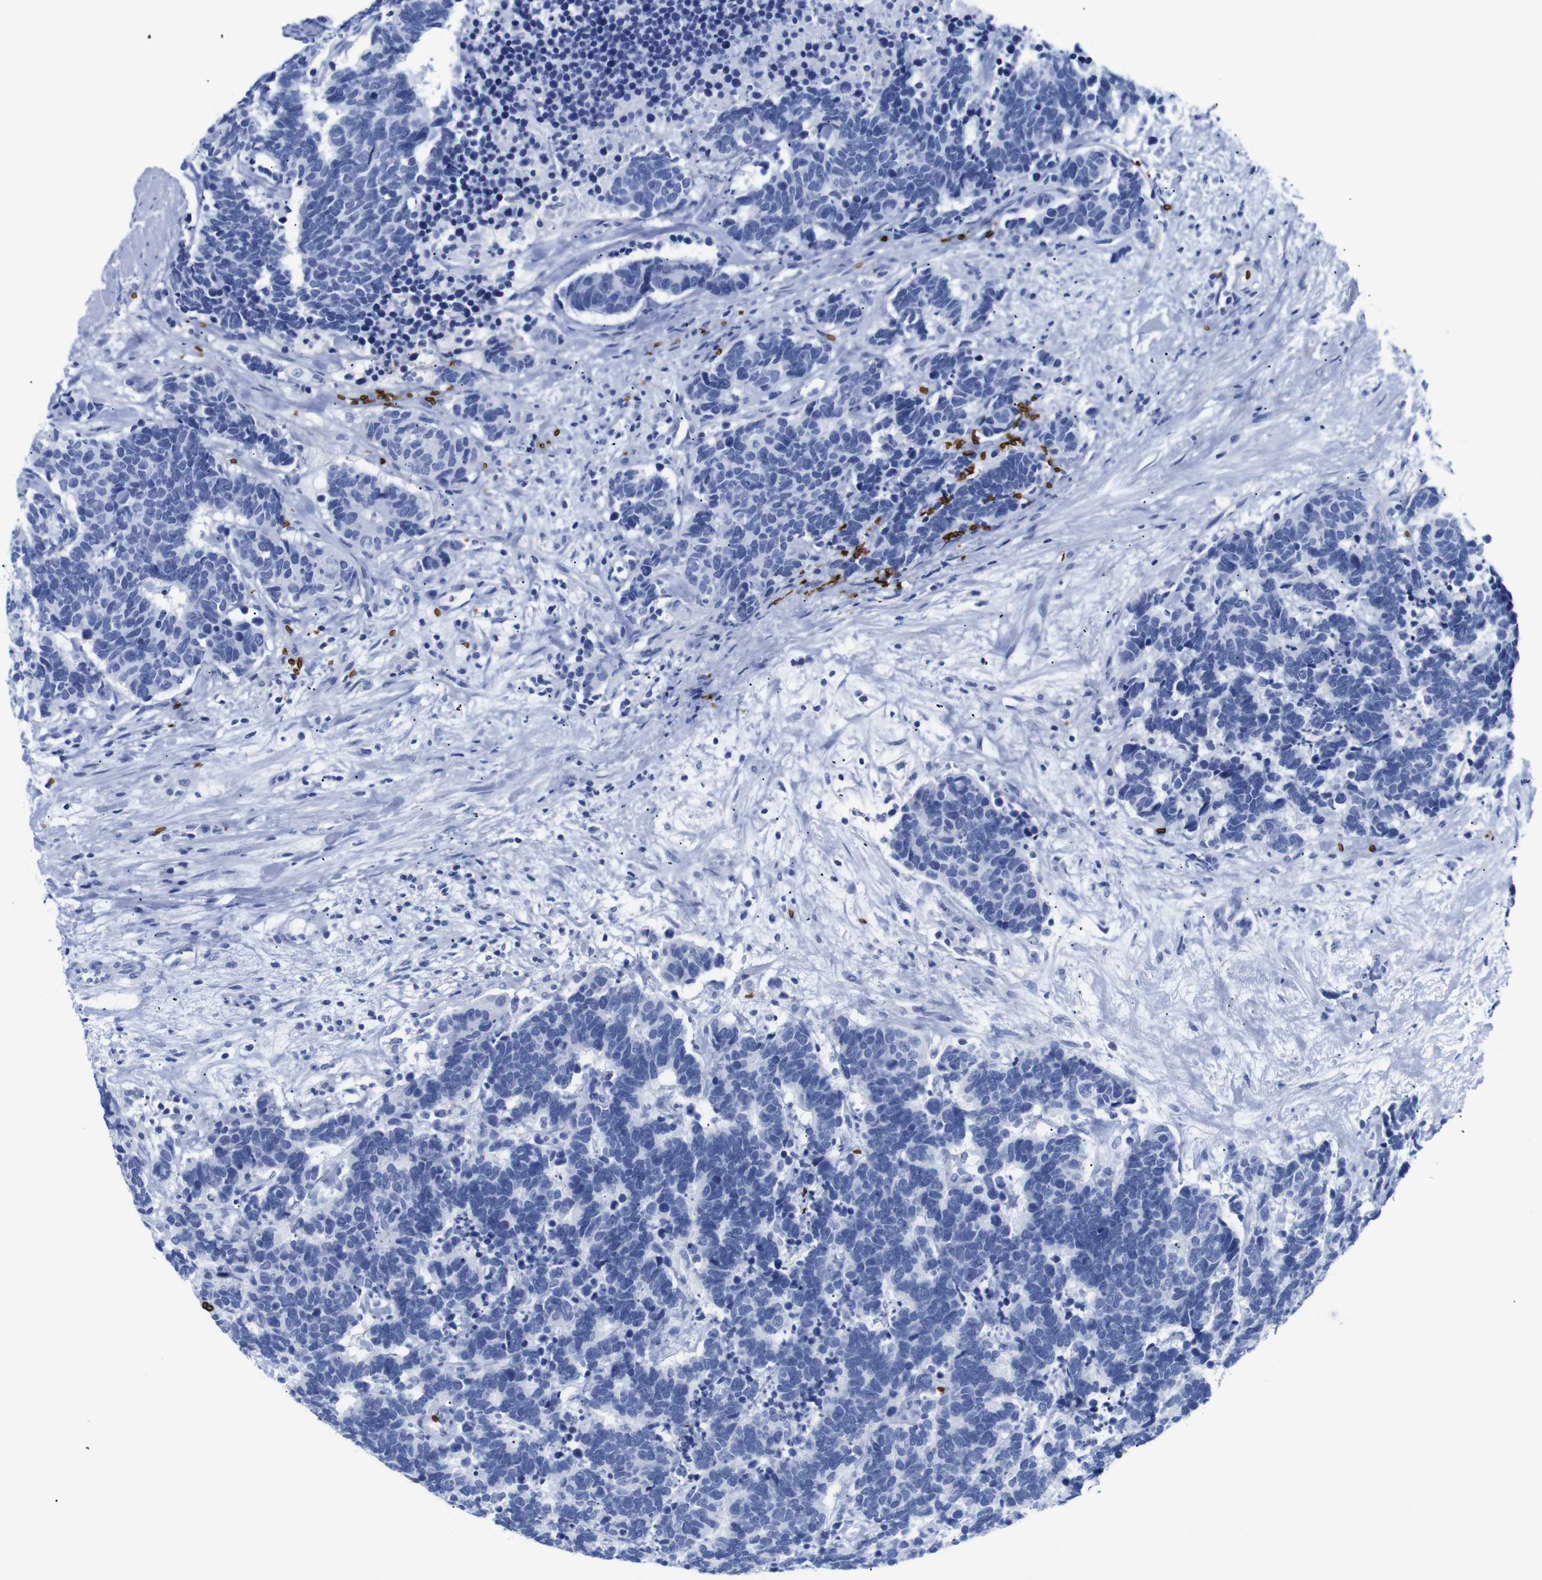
{"staining": {"intensity": "negative", "quantity": "none", "location": "none"}, "tissue": "carcinoid", "cell_type": "Tumor cells", "image_type": "cancer", "snomed": [{"axis": "morphology", "description": "Carcinoma, NOS"}, {"axis": "morphology", "description": "Carcinoid, malignant, NOS"}, {"axis": "topography", "description": "Urinary bladder"}], "caption": "This is an immunohistochemistry (IHC) histopathology image of human carcinoid (malignant). There is no staining in tumor cells.", "gene": "S1PR2", "patient": {"sex": "male", "age": 57}}